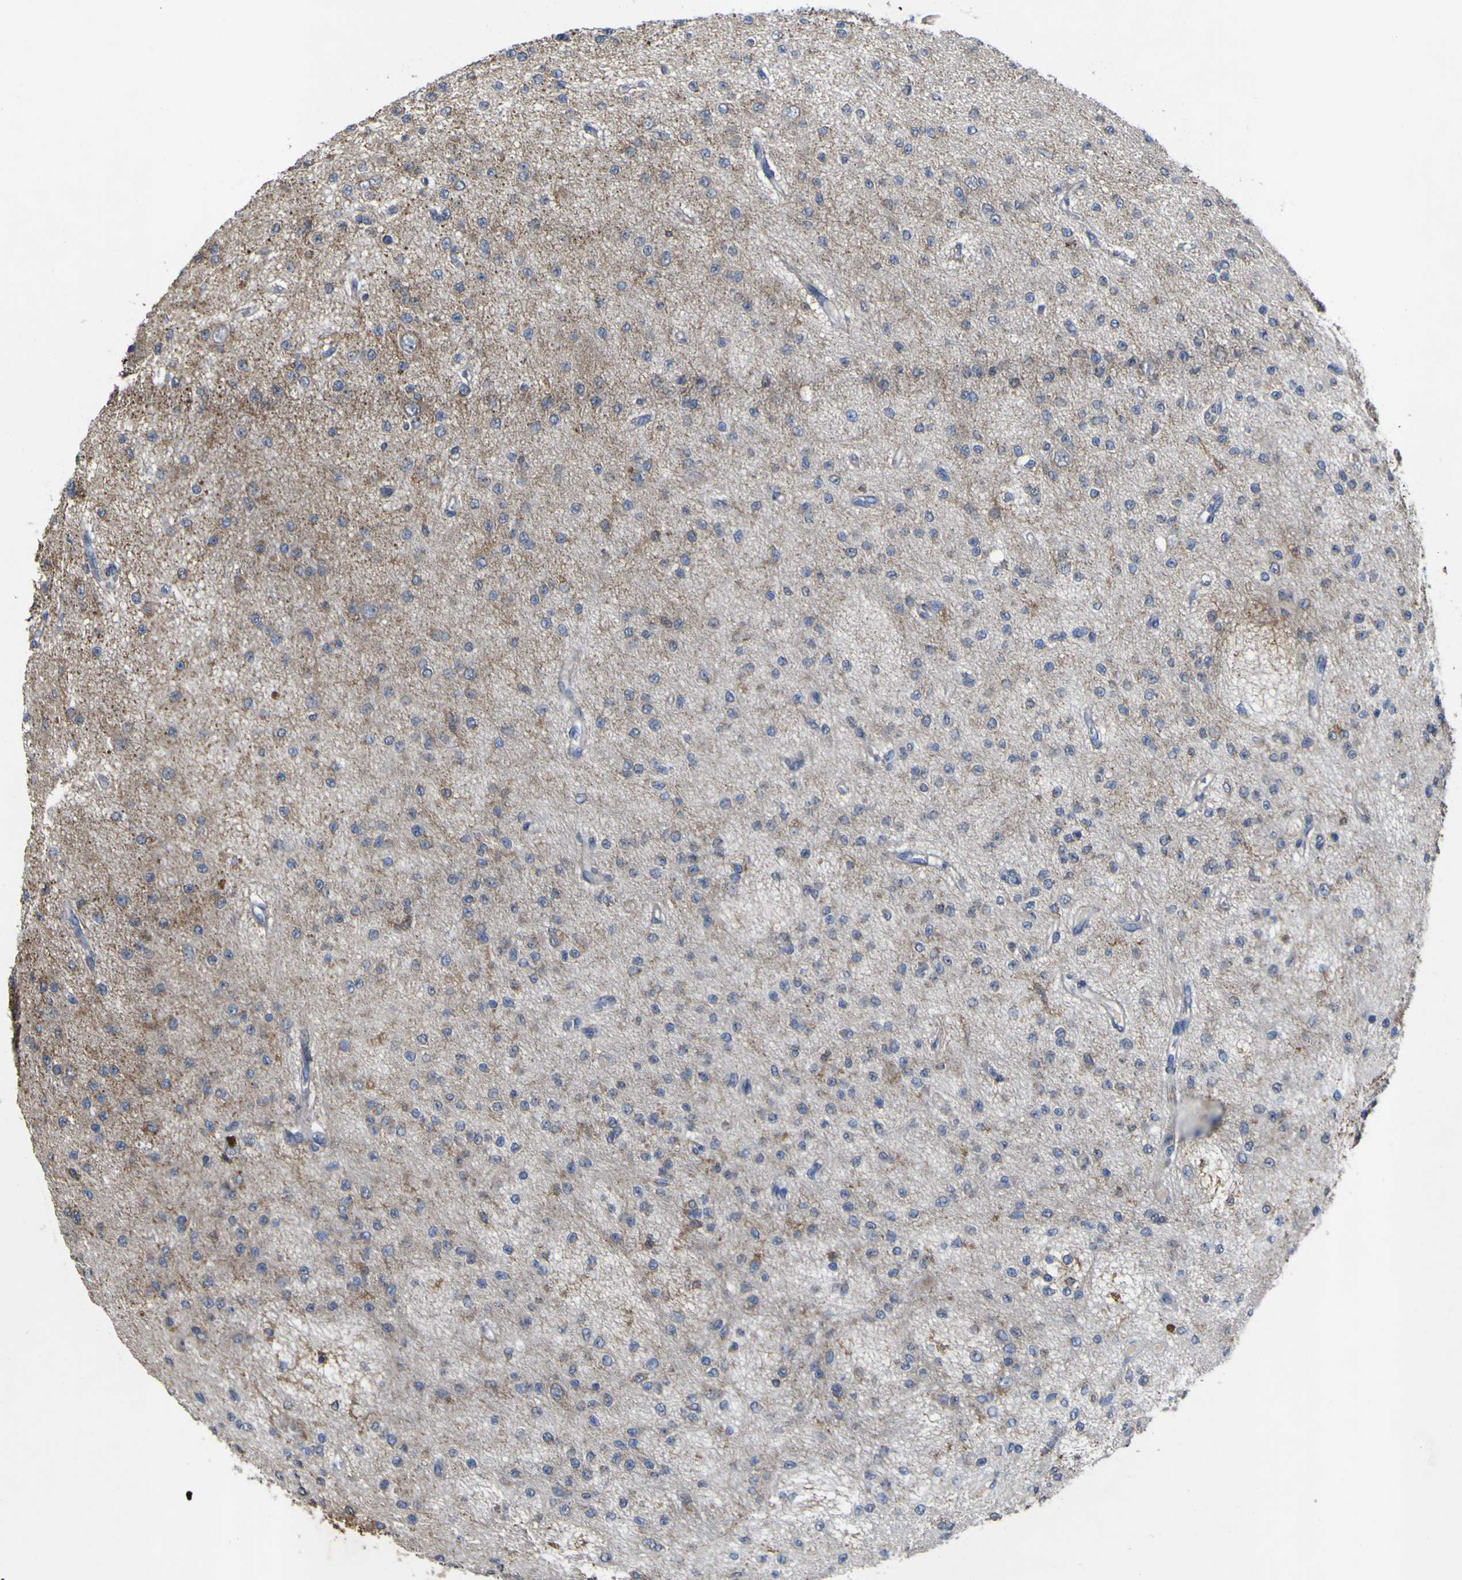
{"staining": {"intensity": "weak", "quantity": "<25%", "location": "cytoplasmic/membranous"}, "tissue": "glioma", "cell_type": "Tumor cells", "image_type": "cancer", "snomed": [{"axis": "morphology", "description": "Glioma, malignant, Low grade"}, {"axis": "topography", "description": "Brain"}], "caption": "IHC photomicrograph of neoplastic tissue: glioma stained with DAB exhibits no significant protein staining in tumor cells.", "gene": "IRAK2", "patient": {"sex": "male", "age": 38}}